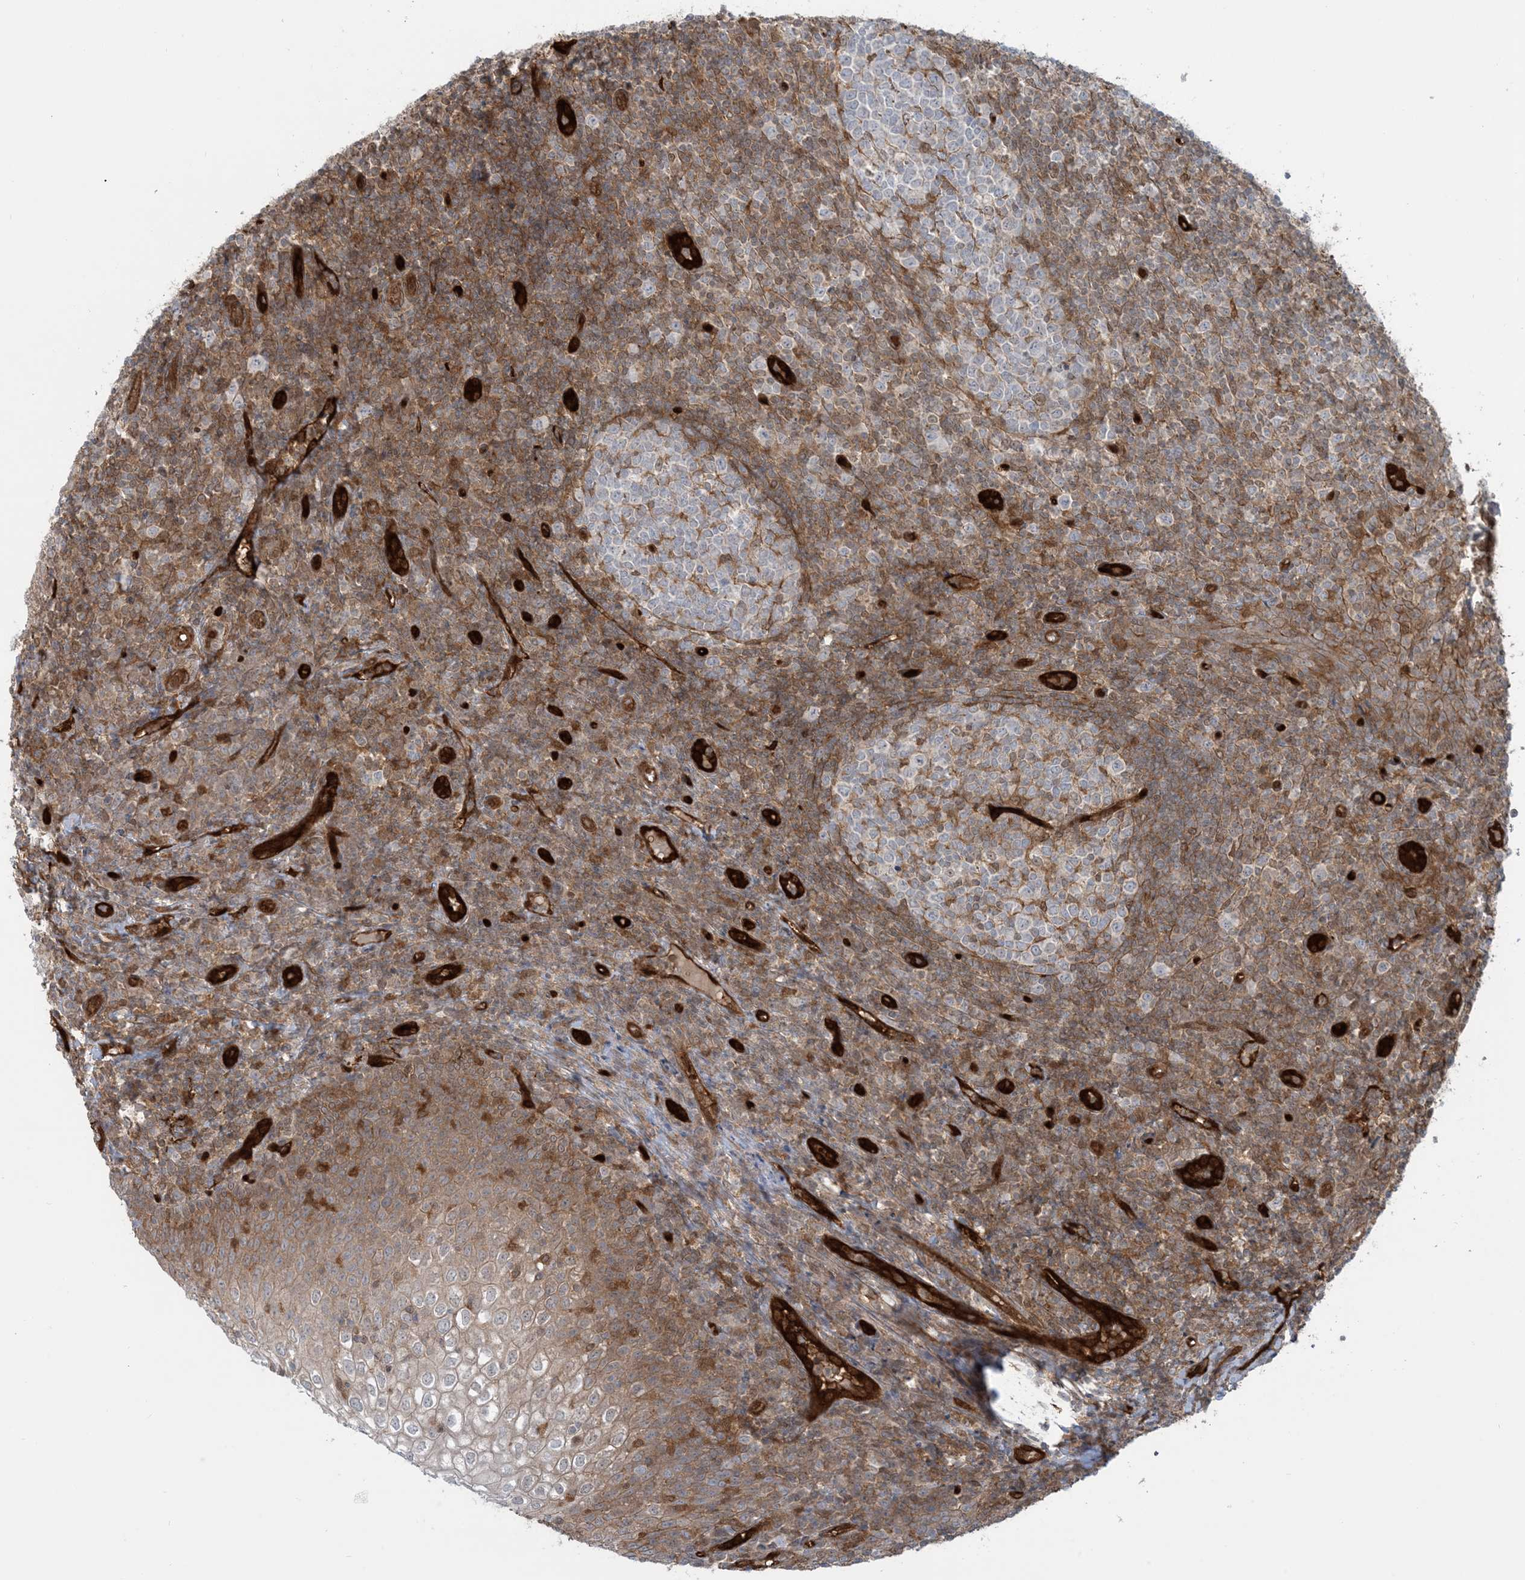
{"staining": {"intensity": "moderate", "quantity": "25%-75%", "location": "cytoplasmic/membranous"}, "tissue": "tonsil", "cell_type": "Germinal center cells", "image_type": "normal", "snomed": [{"axis": "morphology", "description": "Normal tissue, NOS"}, {"axis": "topography", "description": "Tonsil"}], "caption": "IHC of normal human tonsil reveals medium levels of moderate cytoplasmic/membranous positivity in approximately 25%-75% of germinal center cells.", "gene": "PPM1F", "patient": {"sex": "female", "age": 19}}